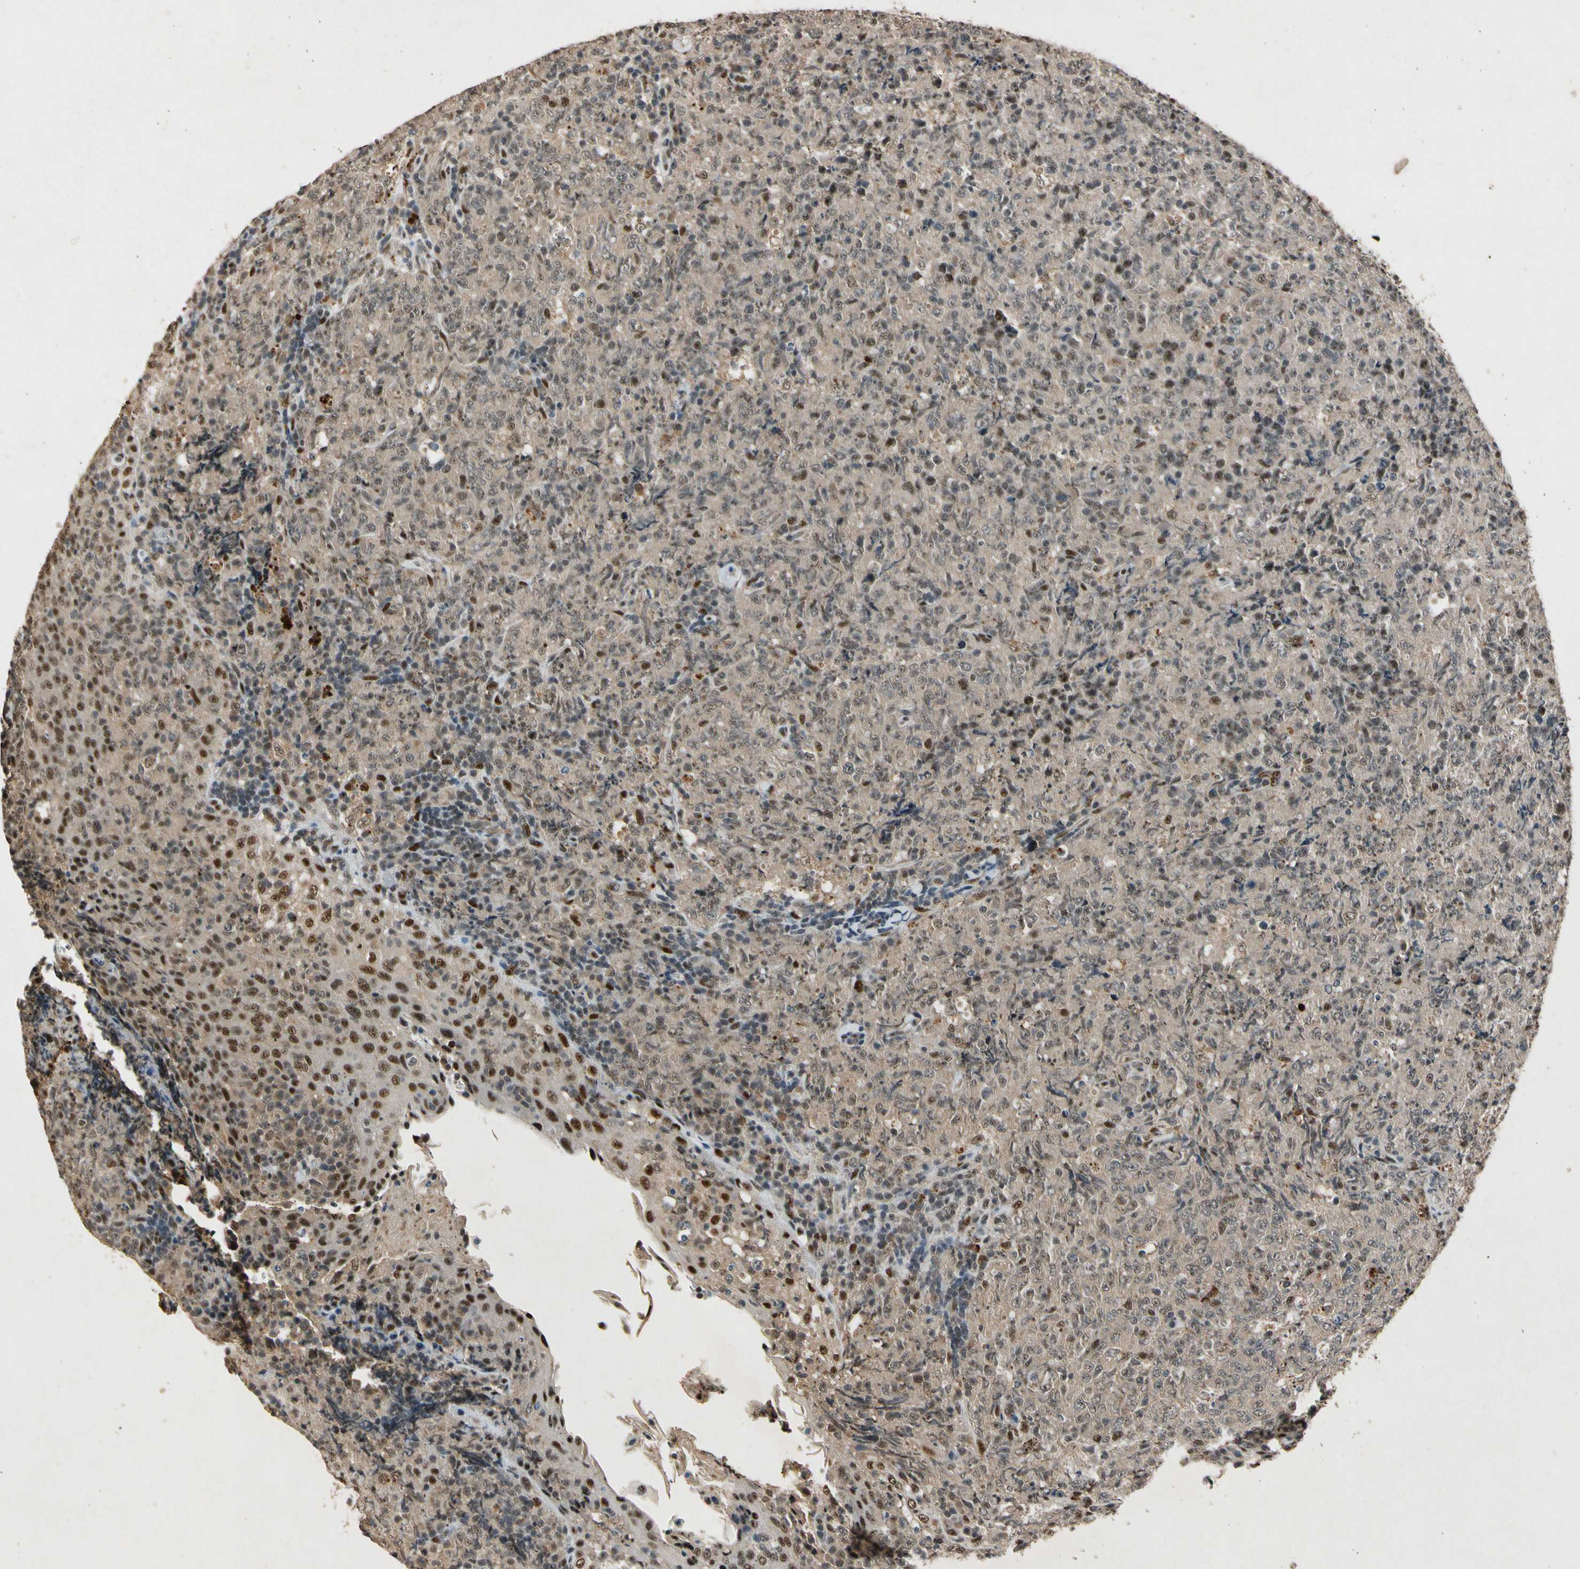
{"staining": {"intensity": "moderate", "quantity": "25%-75%", "location": "cytoplasmic/membranous,nuclear"}, "tissue": "lymphoma", "cell_type": "Tumor cells", "image_type": "cancer", "snomed": [{"axis": "morphology", "description": "Malignant lymphoma, non-Hodgkin's type, High grade"}, {"axis": "topography", "description": "Tonsil"}], "caption": "IHC (DAB) staining of human lymphoma displays moderate cytoplasmic/membranous and nuclear protein staining in approximately 25%-75% of tumor cells.", "gene": "PML", "patient": {"sex": "female", "age": 36}}